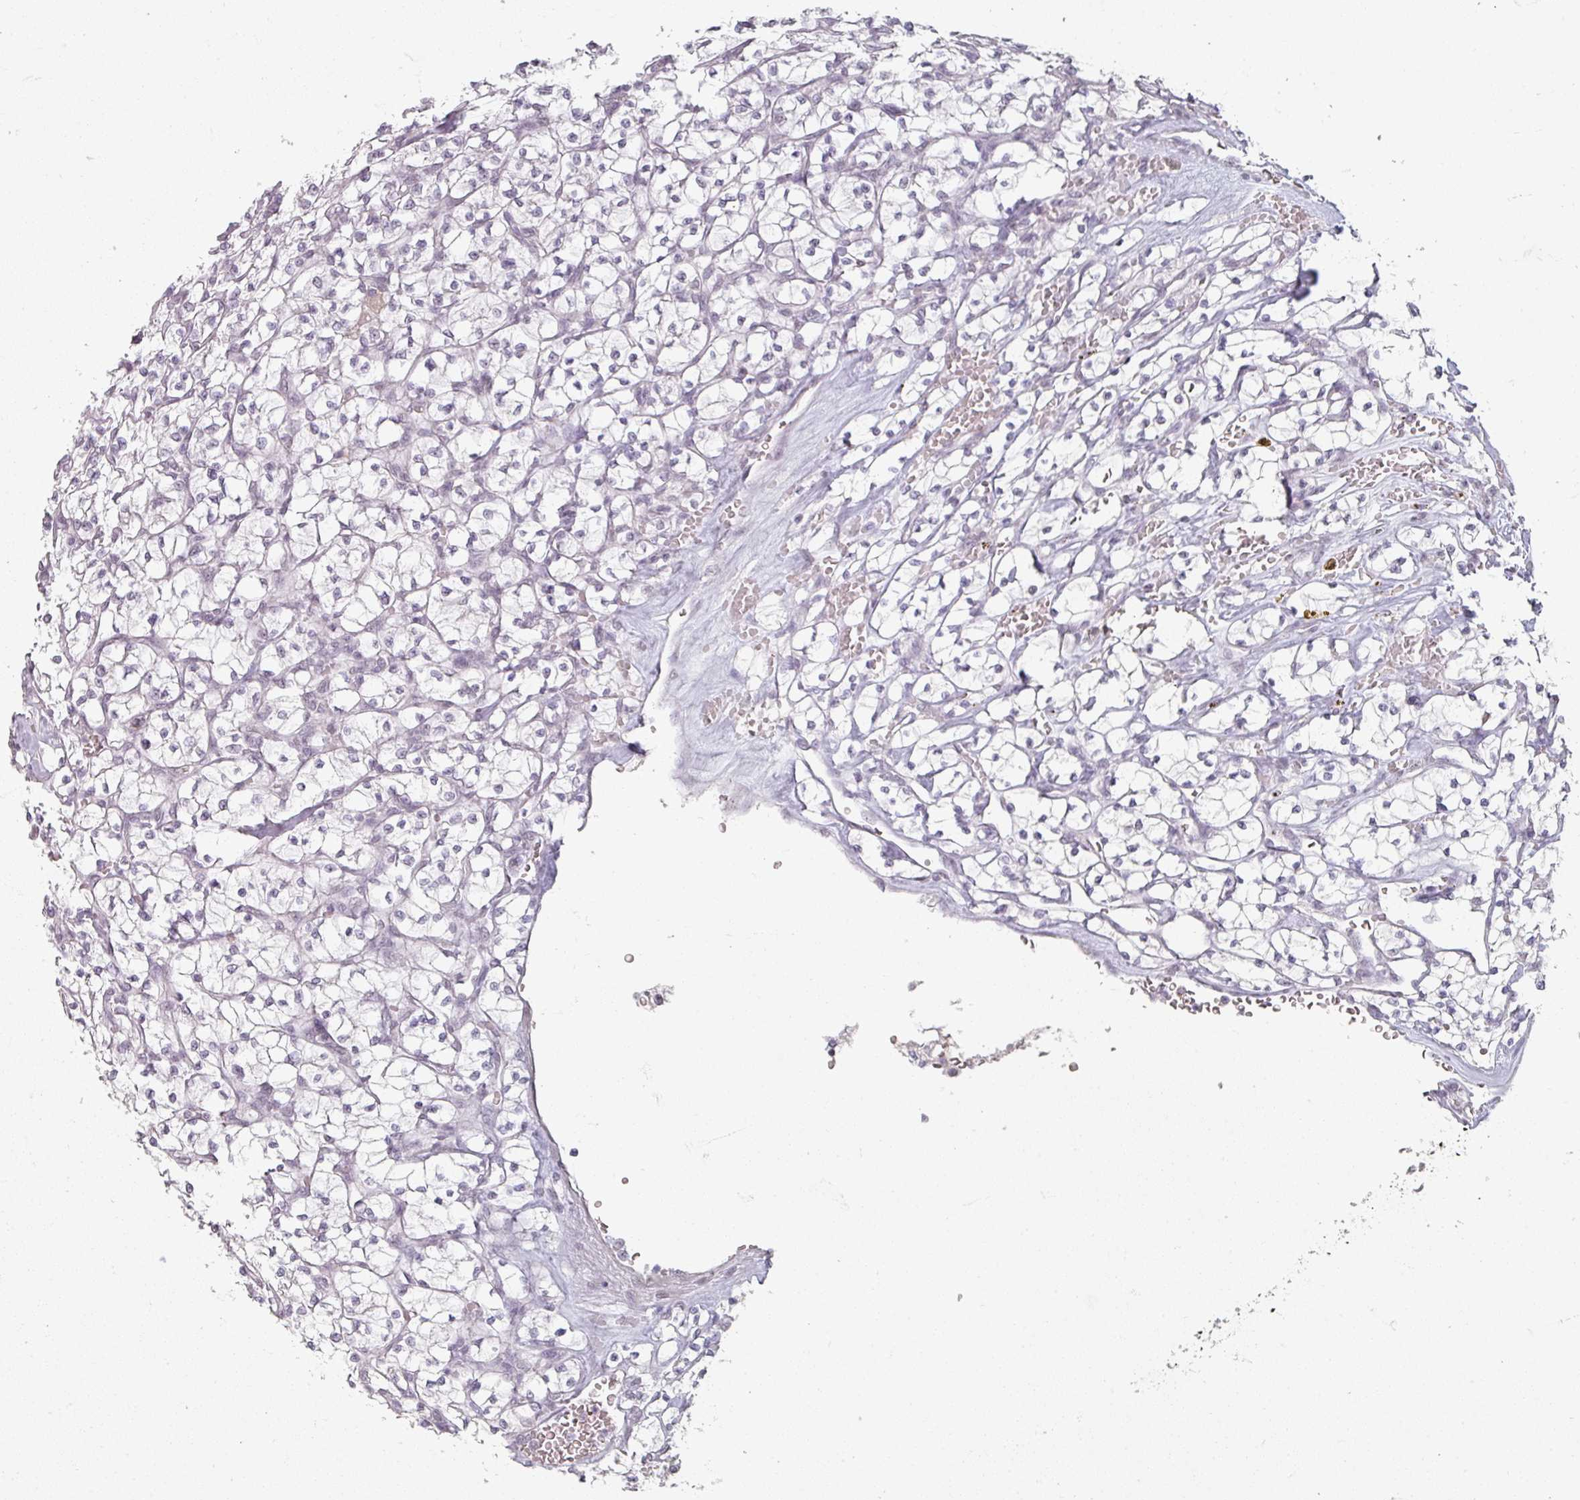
{"staining": {"intensity": "negative", "quantity": "none", "location": "none"}, "tissue": "renal cancer", "cell_type": "Tumor cells", "image_type": "cancer", "snomed": [{"axis": "morphology", "description": "Adenocarcinoma, NOS"}, {"axis": "topography", "description": "Kidney"}], "caption": "Tumor cells are negative for protein expression in human renal adenocarcinoma.", "gene": "SPRR1A", "patient": {"sex": "female", "age": 64}}